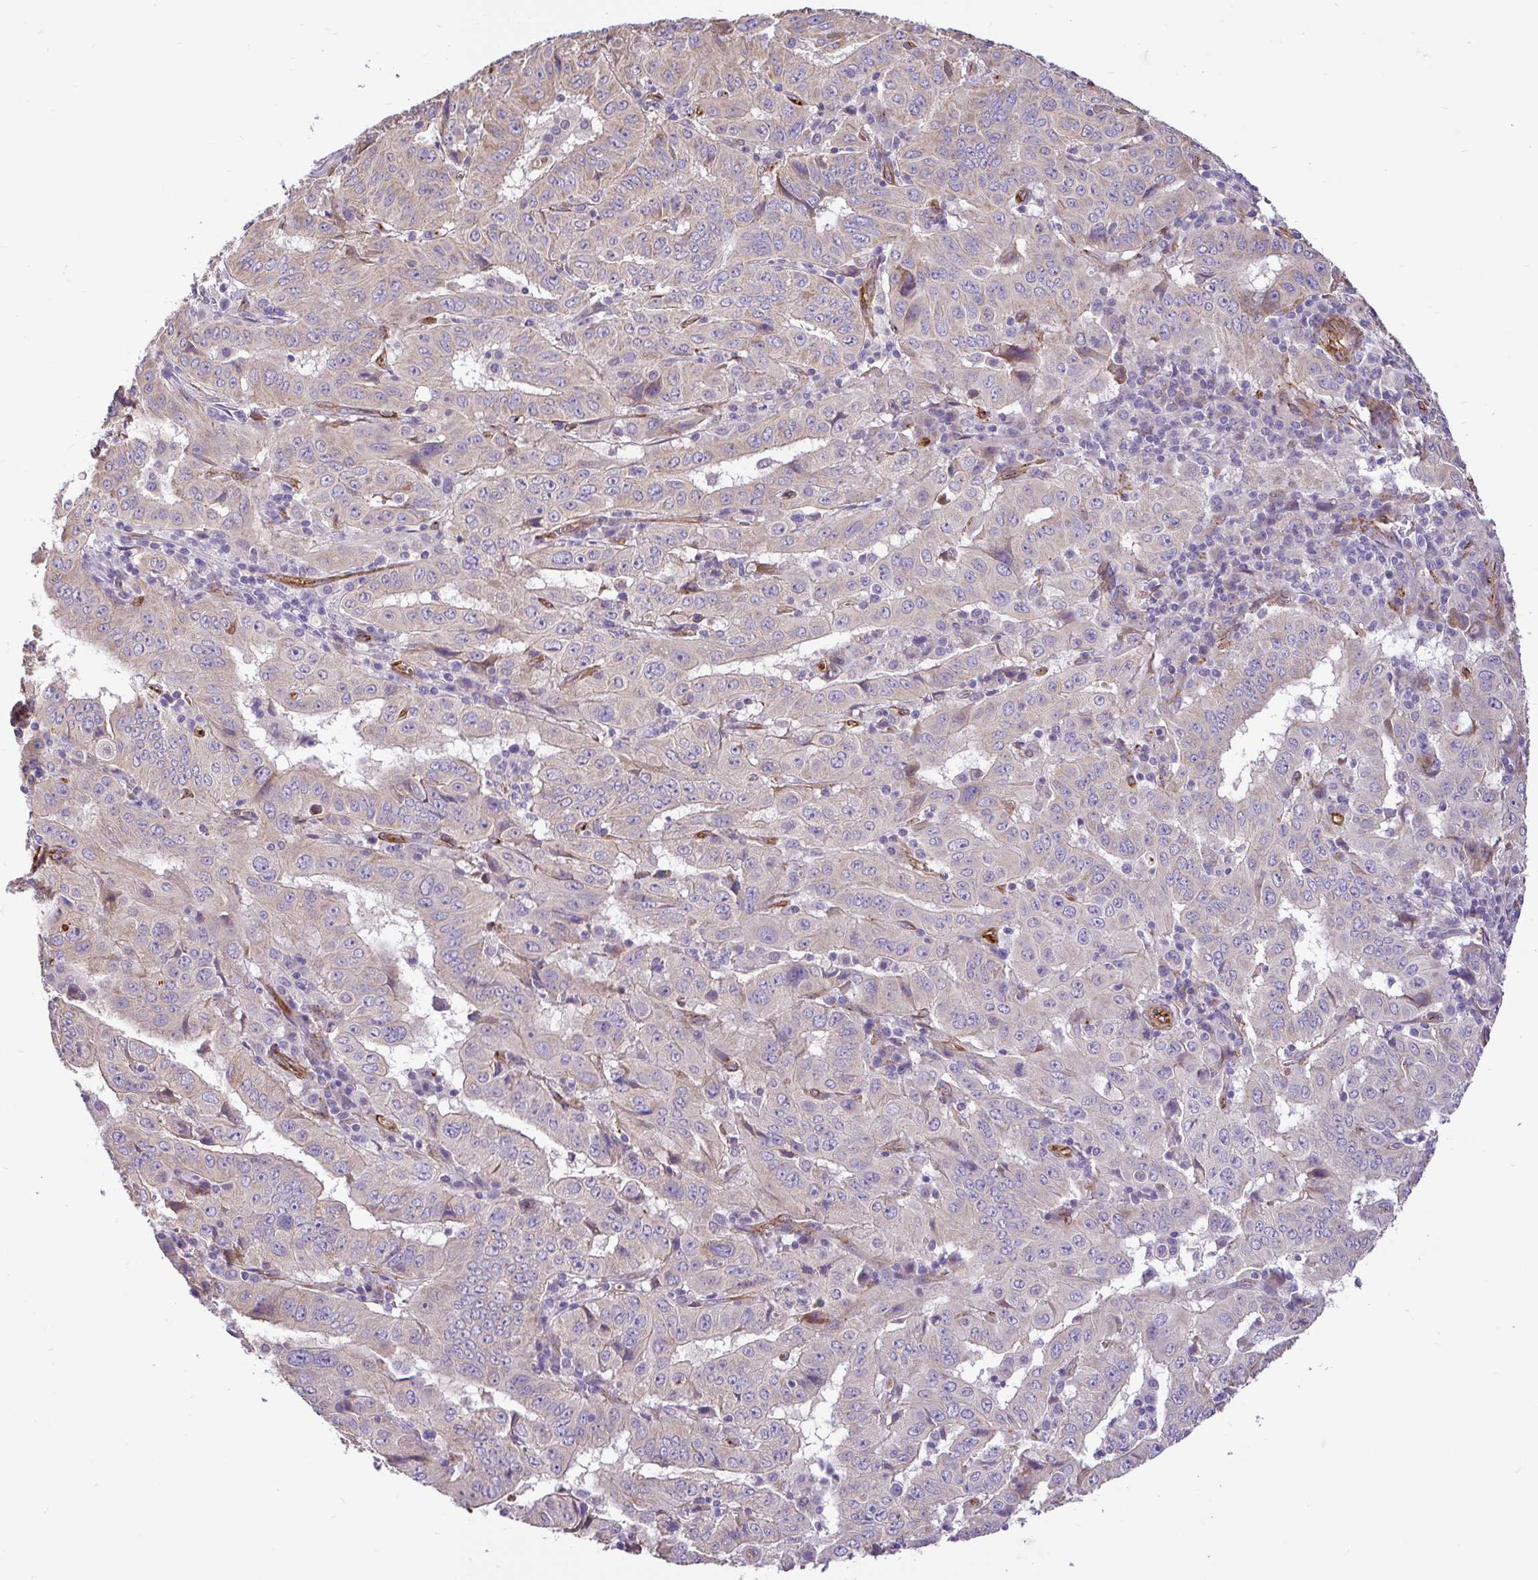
{"staining": {"intensity": "weak", "quantity": "25%-75%", "location": "cytoplasmic/membranous"}, "tissue": "pancreatic cancer", "cell_type": "Tumor cells", "image_type": "cancer", "snomed": [{"axis": "morphology", "description": "Adenocarcinoma, NOS"}, {"axis": "topography", "description": "Pancreas"}], "caption": "Brown immunohistochemical staining in pancreatic cancer exhibits weak cytoplasmic/membranous expression in about 25%-75% of tumor cells.", "gene": "PTPRK", "patient": {"sex": "male", "age": 63}}